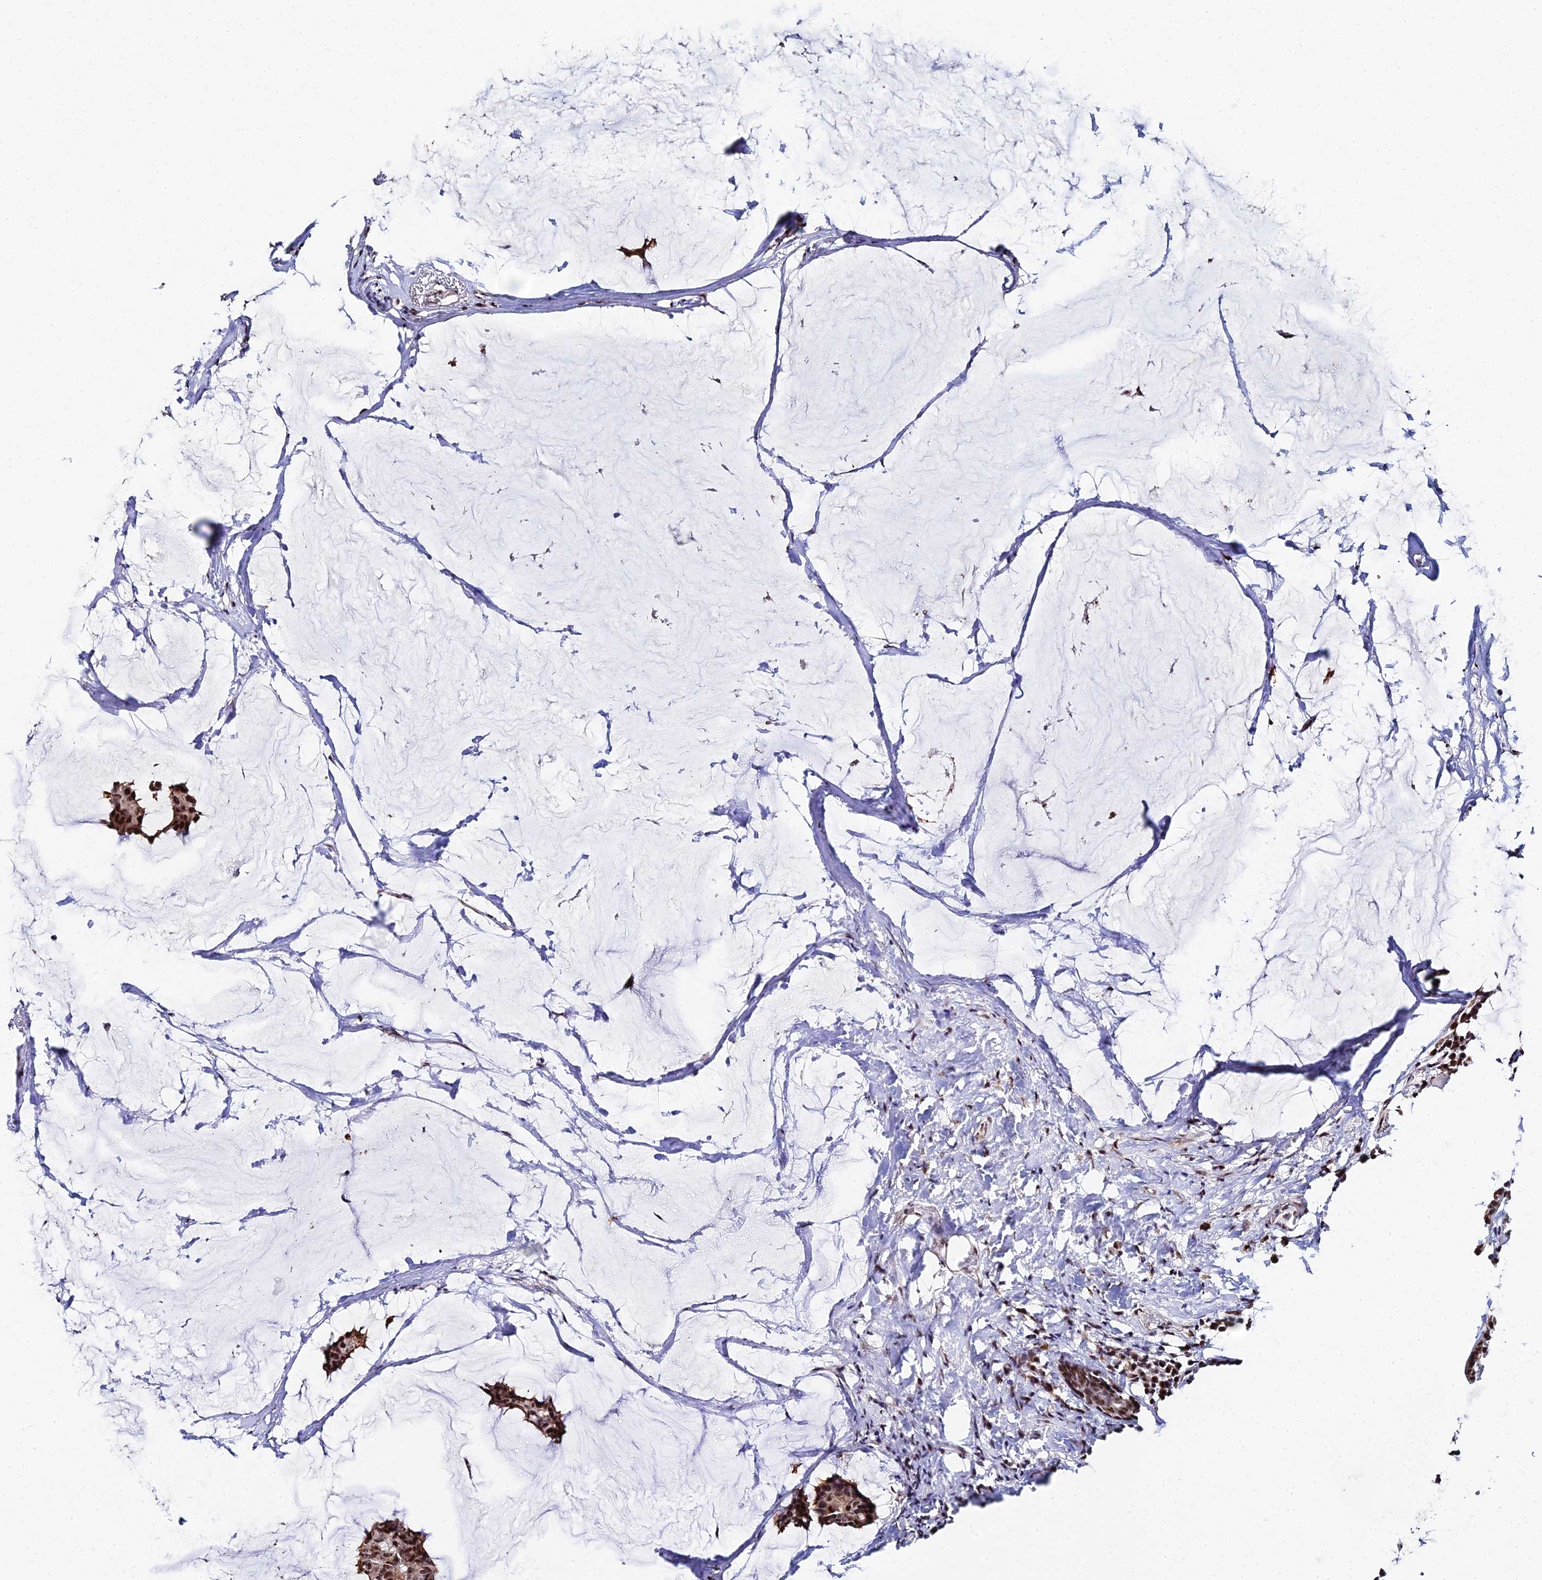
{"staining": {"intensity": "strong", "quantity": ">75%", "location": "nuclear"}, "tissue": "breast cancer", "cell_type": "Tumor cells", "image_type": "cancer", "snomed": [{"axis": "morphology", "description": "Duct carcinoma"}, {"axis": "topography", "description": "Breast"}], "caption": "A photomicrograph of breast invasive ductal carcinoma stained for a protein shows strong nuclear brown staining in tumor cells.", "gene": "TIFA", "patient": {"sex": "female", "age": 93}}